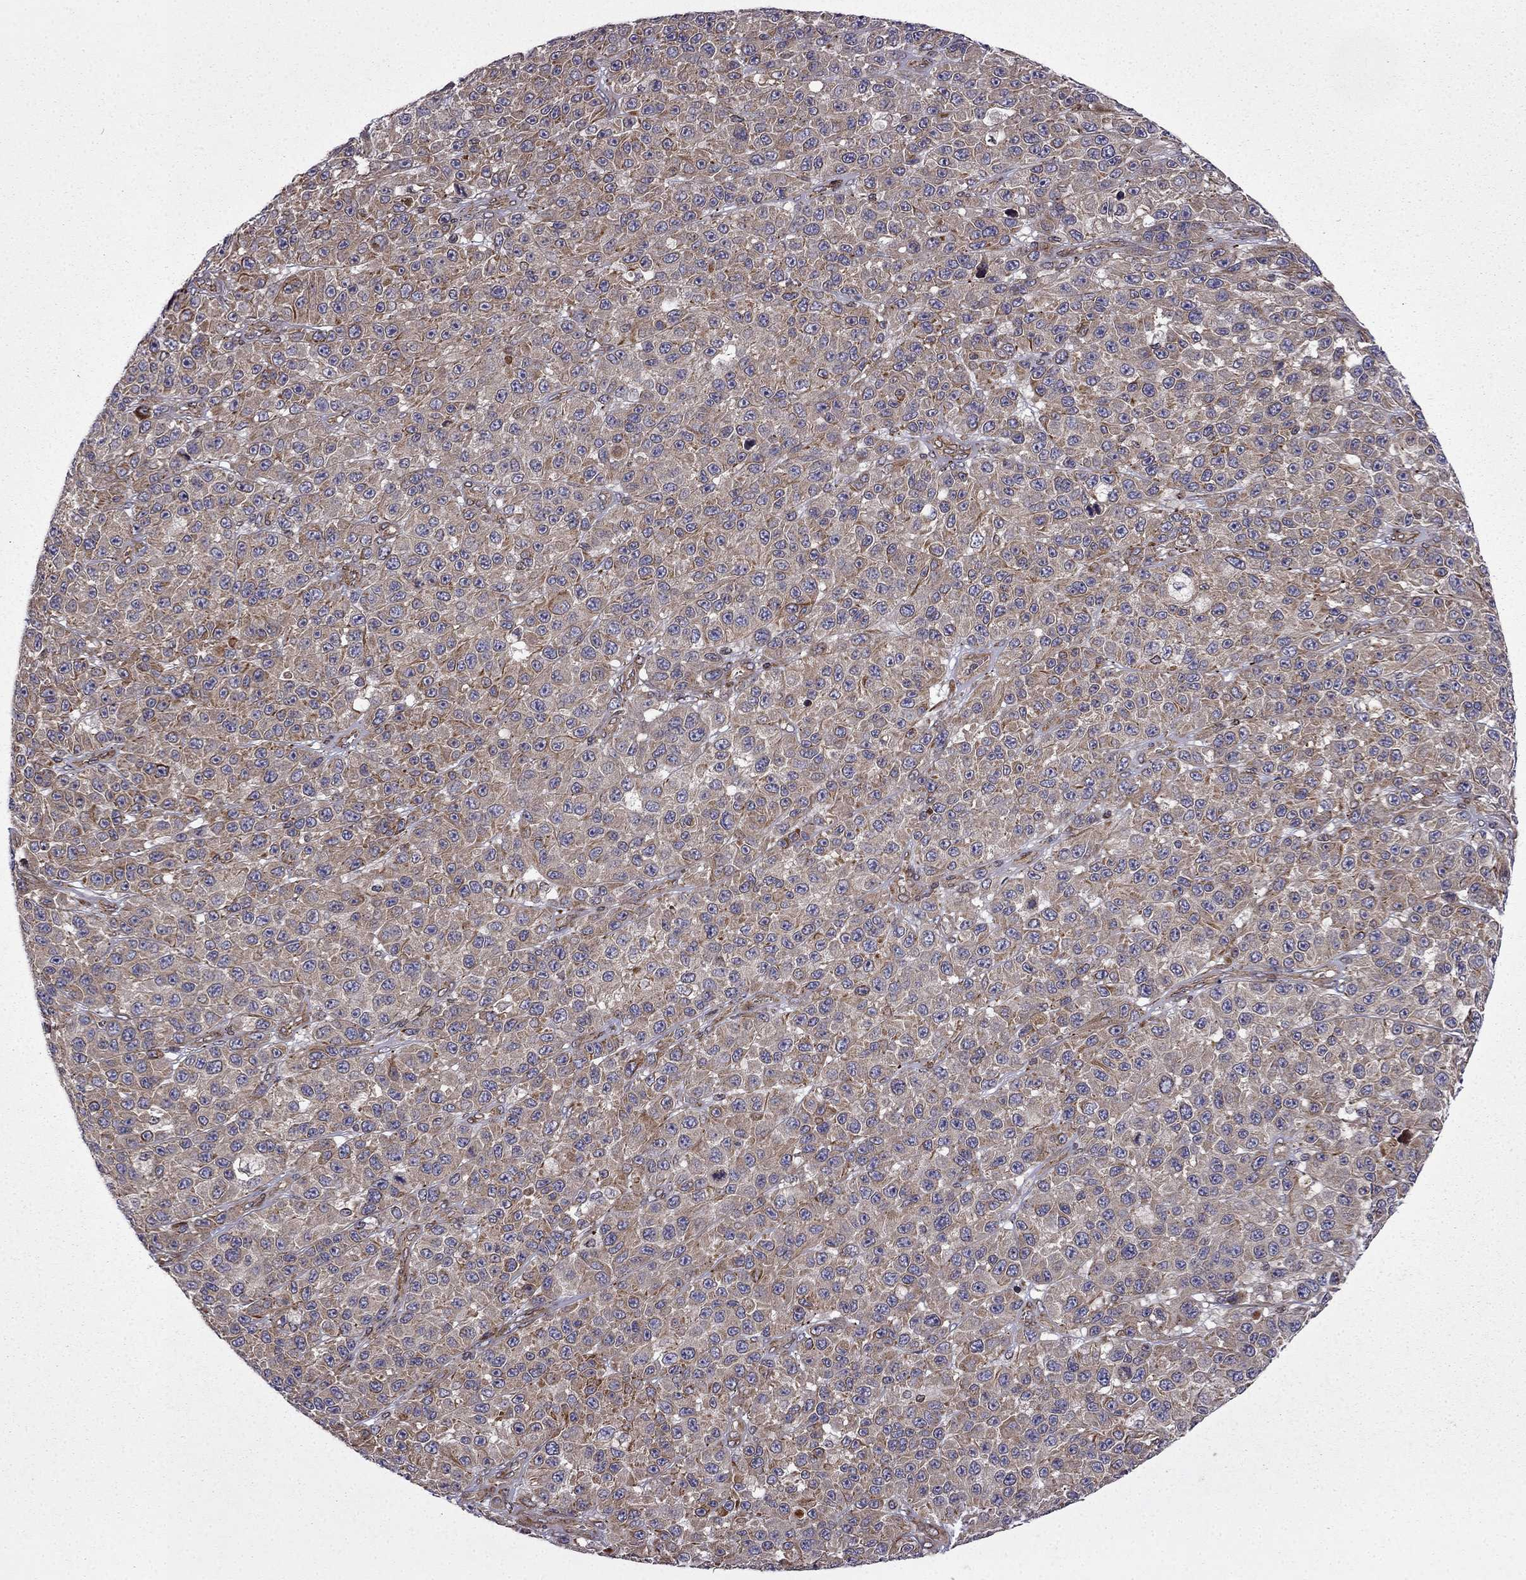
{"staining": {"intensity": "weak", "quantity": ">75%", "location": "cytoplasmic/membranous"}, "tissue": "melanoma", "cell_type": "Tumor cells", "image_type": "cancer", "snomed": [{"axis": "morphology", "description": "Malignant melanoma, NOS"}, {"axis": "topography", "description": "Skin"}], "caption": "Melanoma stained with a protein marker exhibits weak staining in tumor cells.", "gene": "CDC42BPA", "patient": {"sex": "female", "age": 58}}